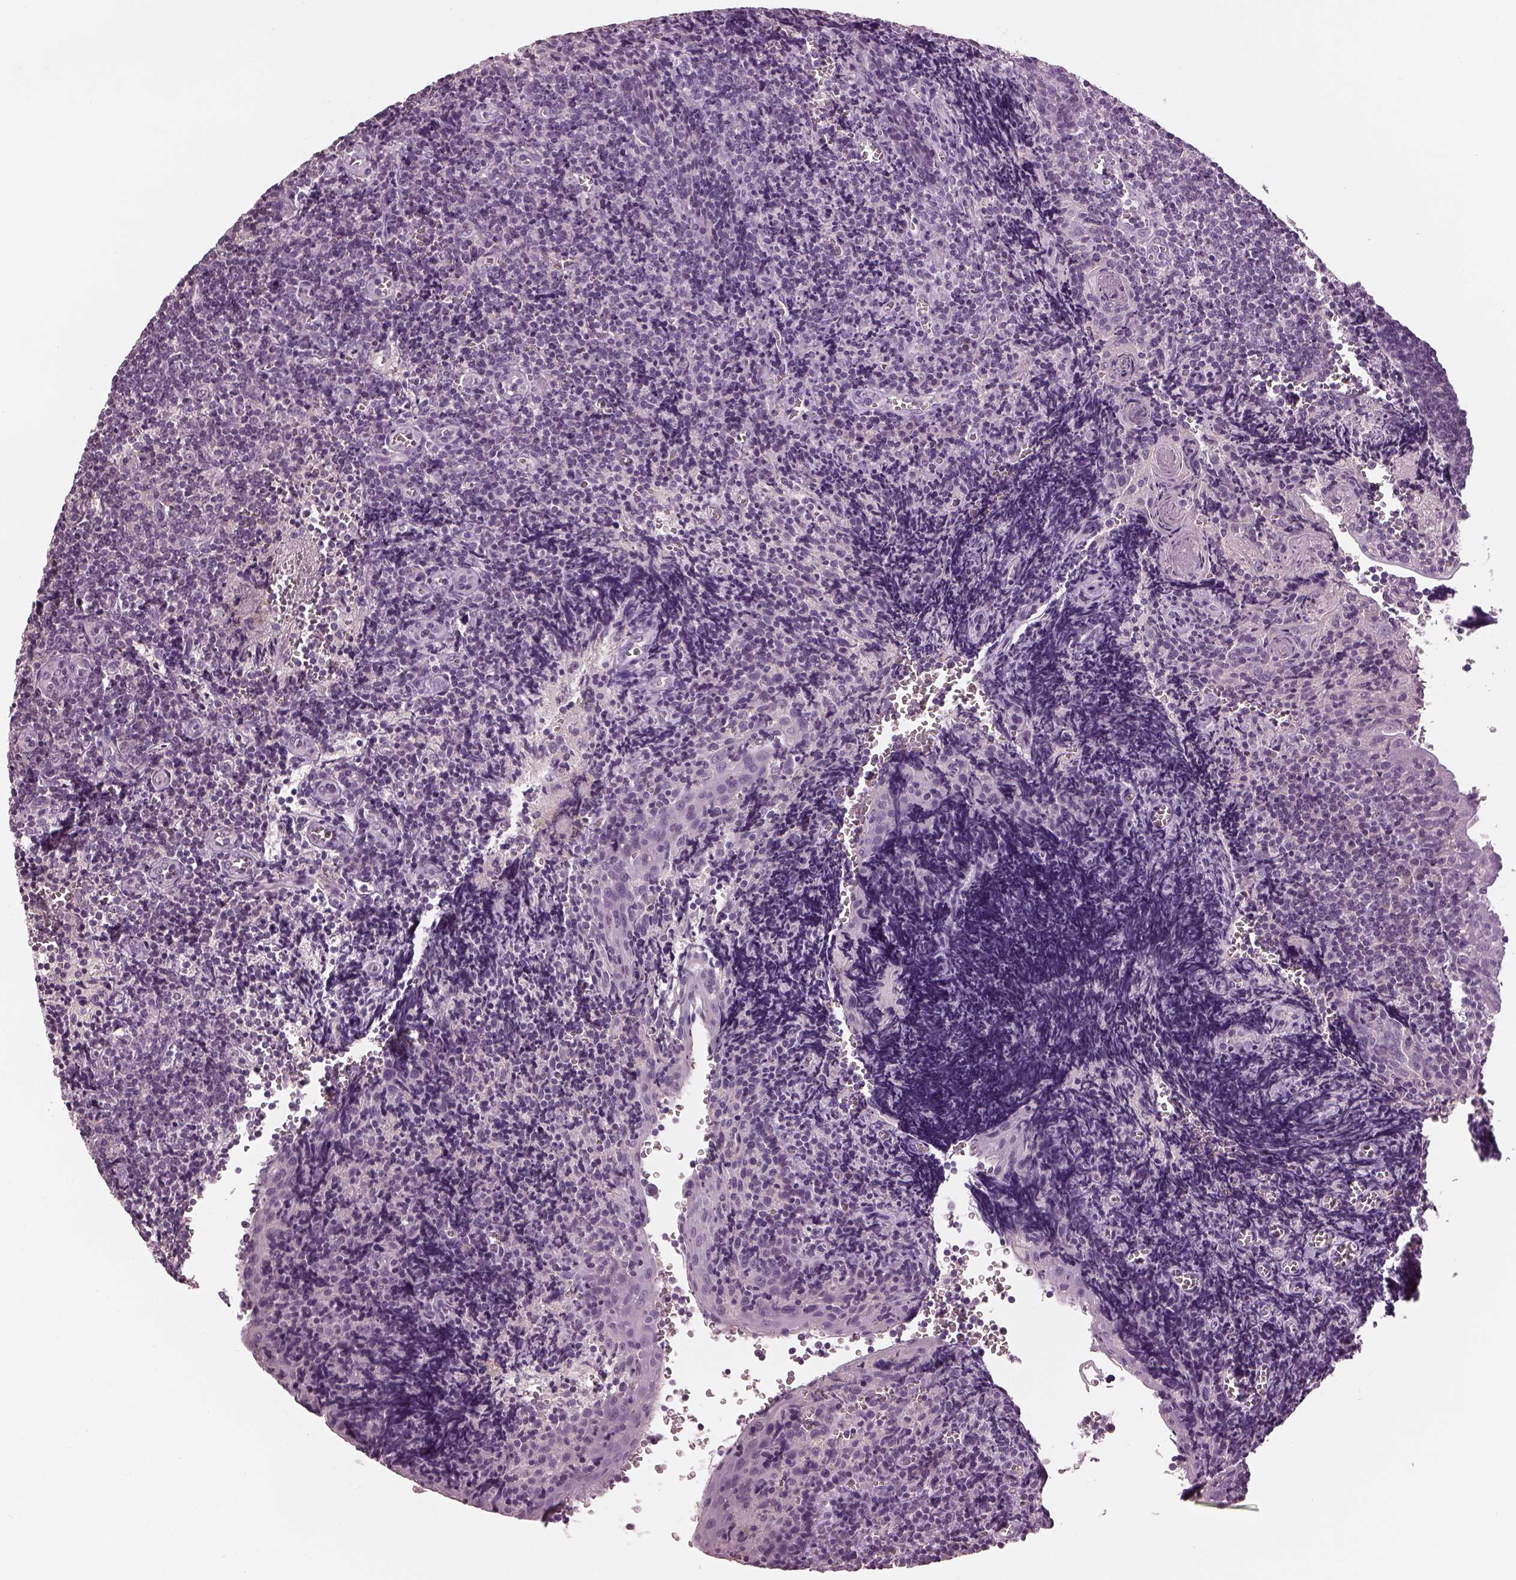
{"staining": {"intensity": "negative", "quantity": "none", "location": "none"}, "tissue": "tonsil", "cell_type": "Germinal center cells", "image_type": "normal", "snomed": [{"axis": "morphology", "description": "Normal tissue, NOS"}, {"axis": "morphology", "description": "Inflammation, NOS"}, {"axis": "topography", "description": "Tonsil"}], "caption": "This is an immunohistochemistry image of unremarkable tonsil. There is no positivity in germinal center cells.", "gene": "PACRG", "patient": {"sex": "female", "age": 31}}